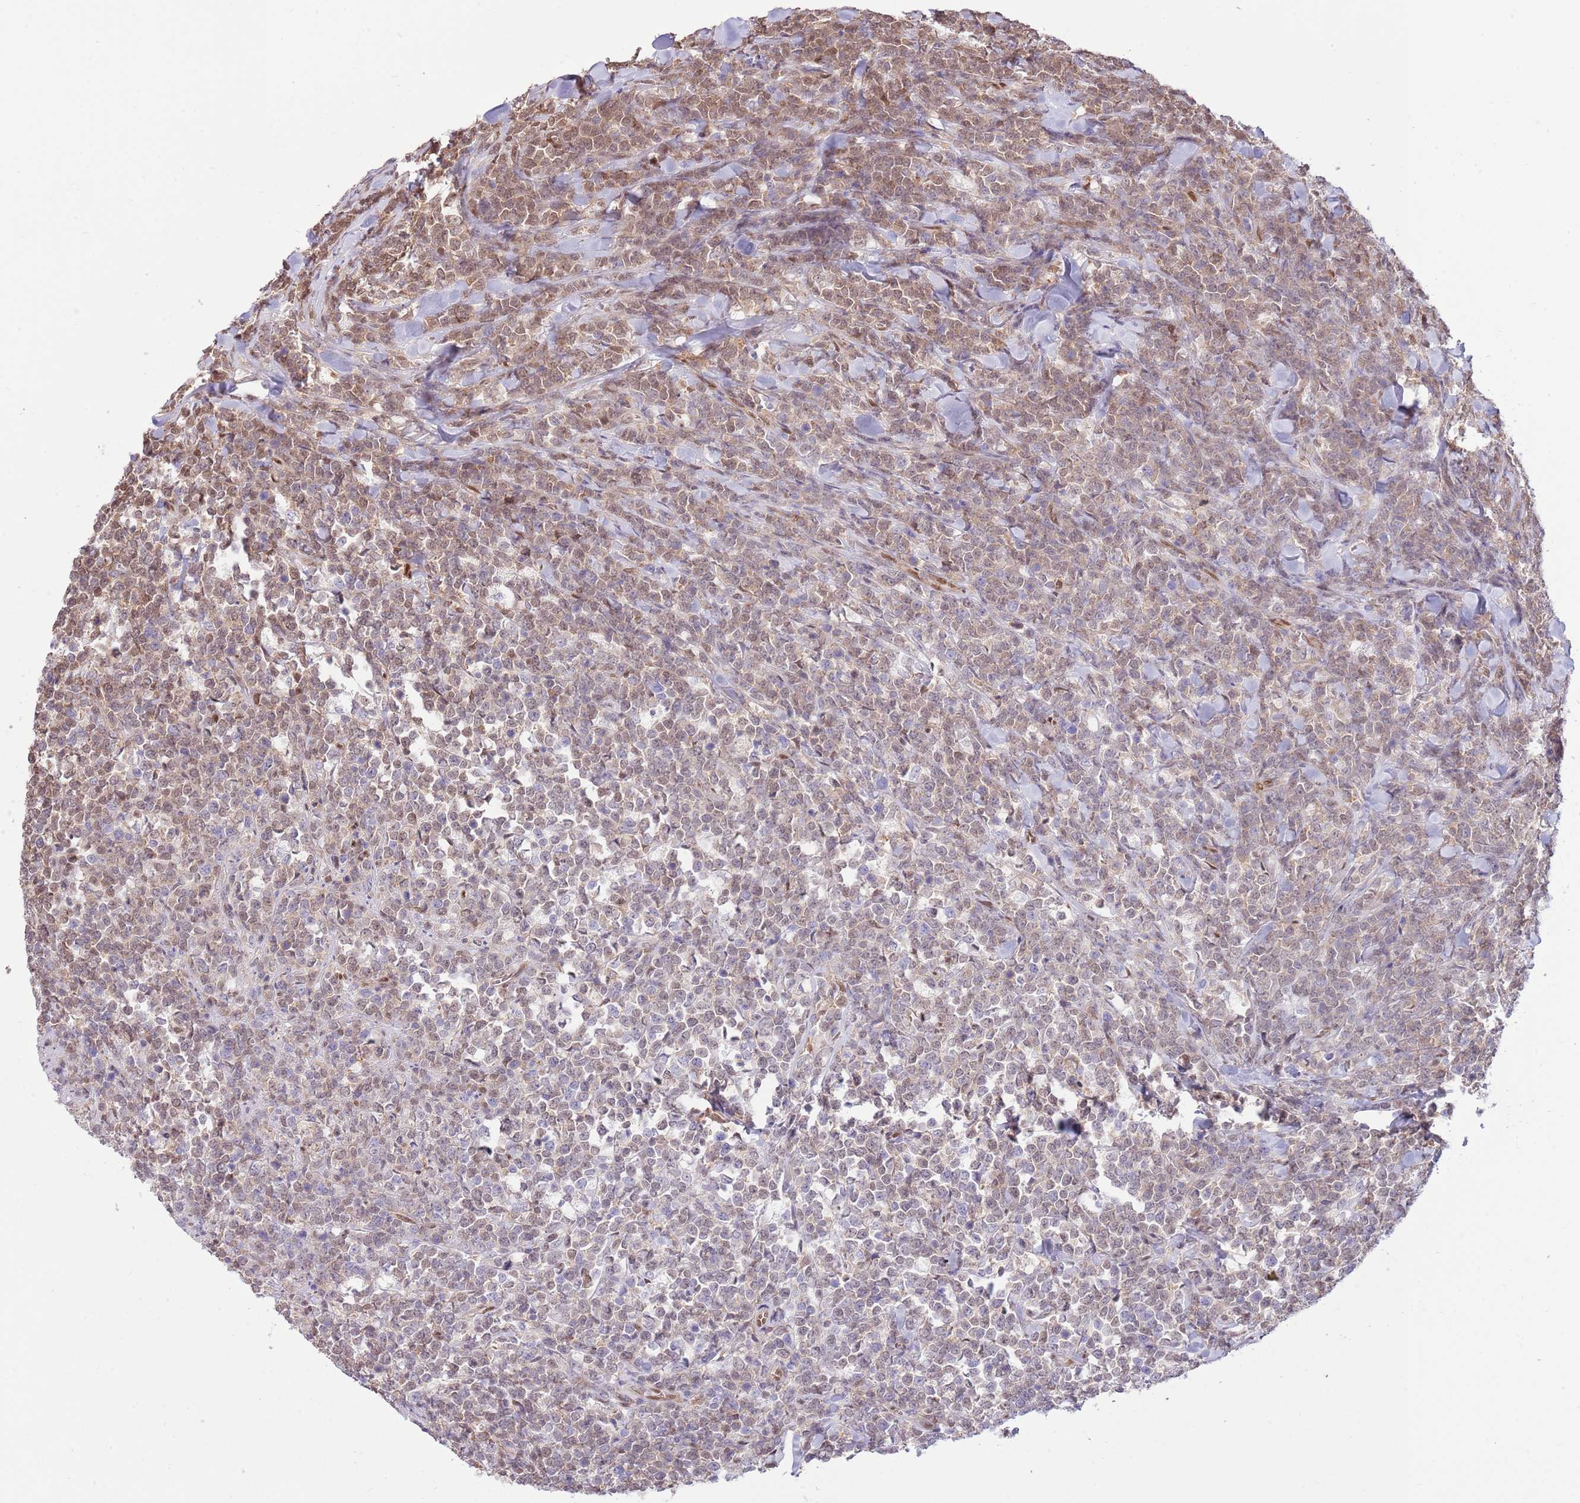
{"staining": {"intensity": "moderate", "quantity": "25%-75%", "location": "cytoplasmic/membranous"}, "tissue": "lymphoma", "cell_type": "Tumor cells", "image_type": "cancer", "snomed": [{"axis": "morphology", "description": "Malignant lymphoma, non-Hodgkin's type, High grade"}, {"axis": "topography", "description": "Small intestine"}], "caption": "IHC staining of lymphoma, which displays medium levels of moderate cytoplasmic/membranous expression in approximately 25%-75% of tumor cells indicating moderate cytoplasmic/membranous protein expression. The staining was performed using DAB (3,3'-diaminobenzidine) (brown) for protein detection and nuclei were counterstained in hematoxylin (blue).", "gene": "NSFL1C", "patient": {"sex": "male", "age": 8}}